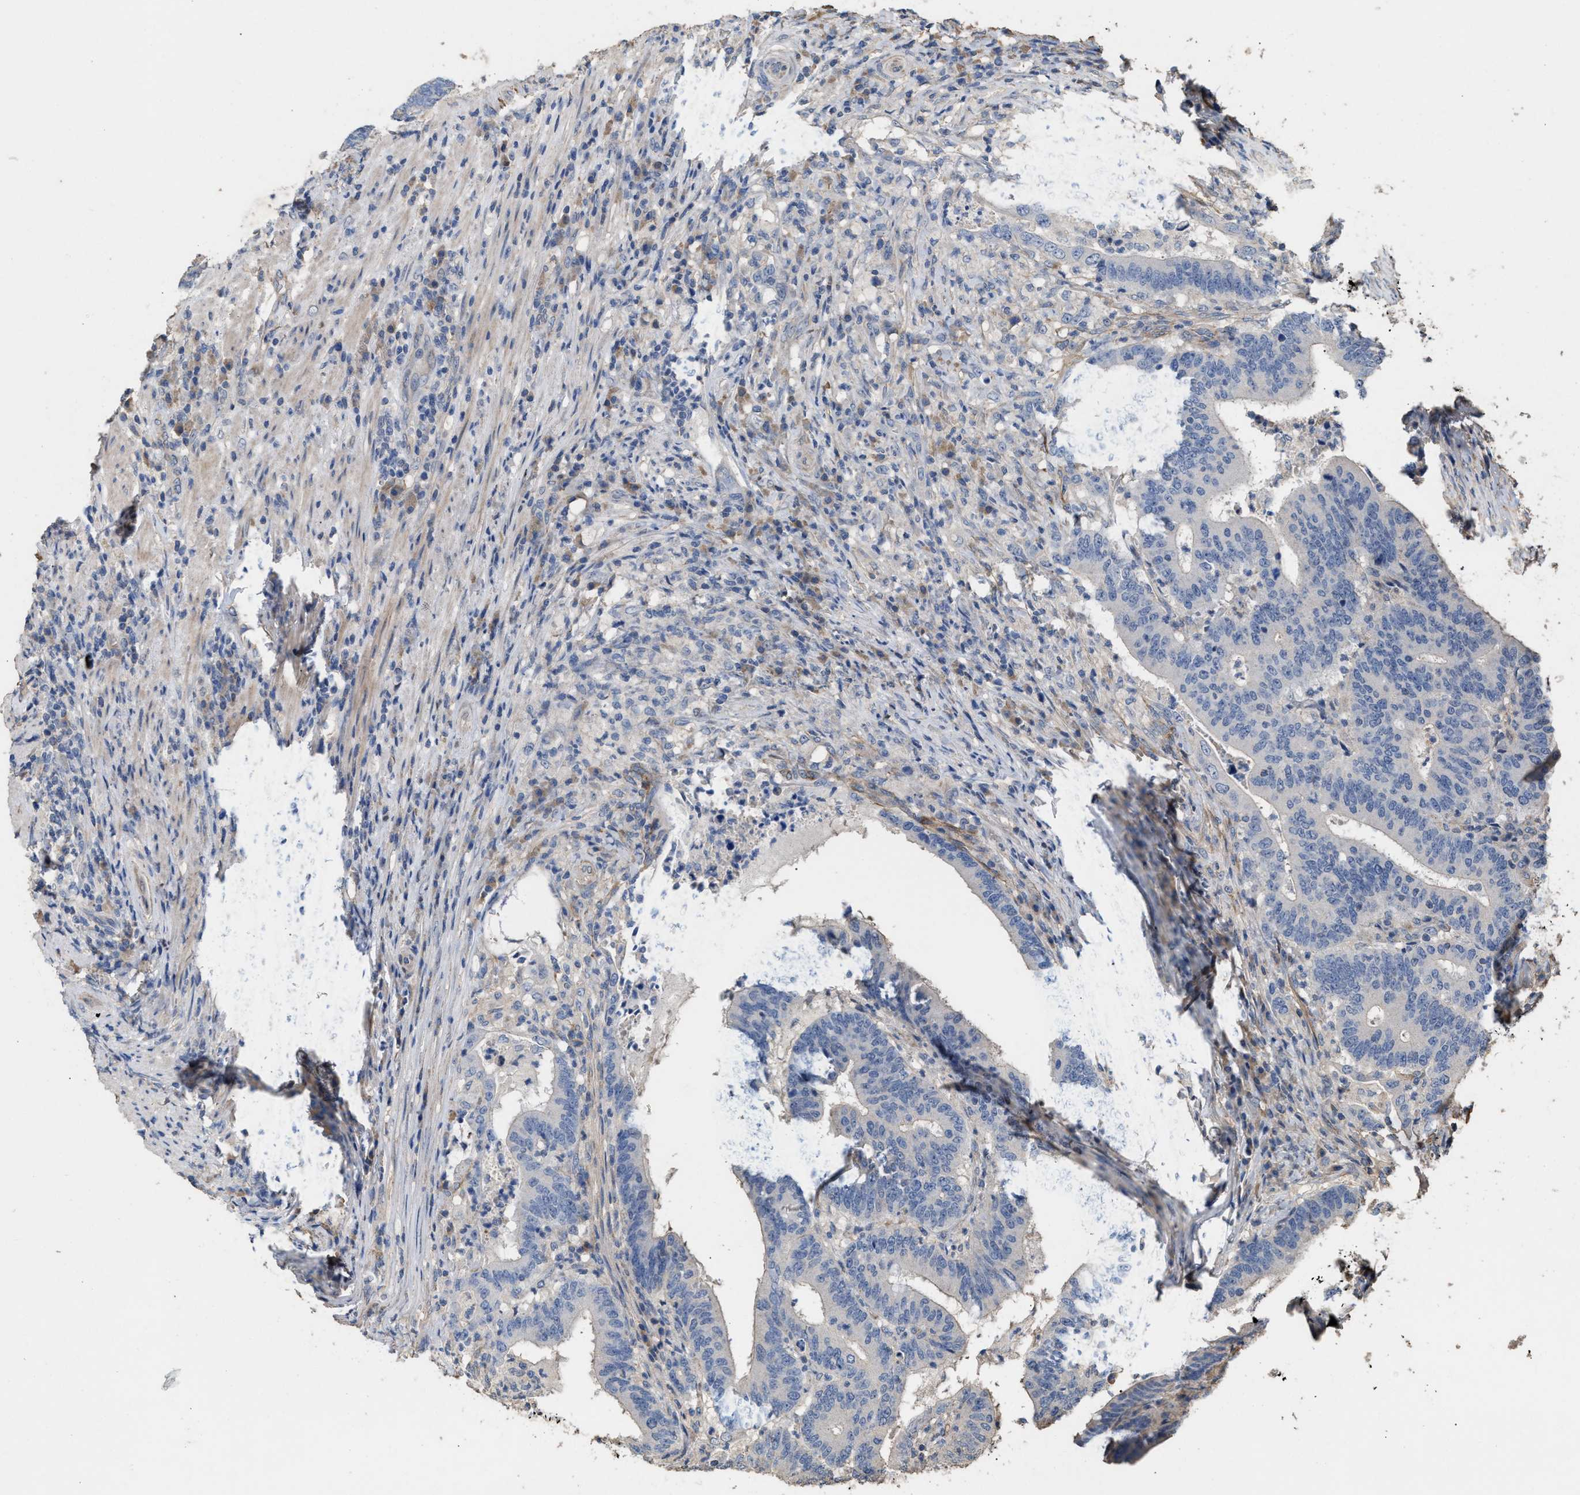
{"staining": {"intensity": "negative", "quantity": "none", "location": "none"}, "tissue": "colorectal cancer", "cell_type": "Tumor cells", "image_type": "cancer", "snomed": [{"axis": "morphology", "description": "Adenocarcinoma, NOS"}, {"axis": "topography", "description": "Colon"}], "caption": "Immunohistochemical staining of adenocarcinoma (colorectal) shows no significant staining in tumor cells.", "gene": "HTRA3", "patient": {"sex": "female", "age": 66}}